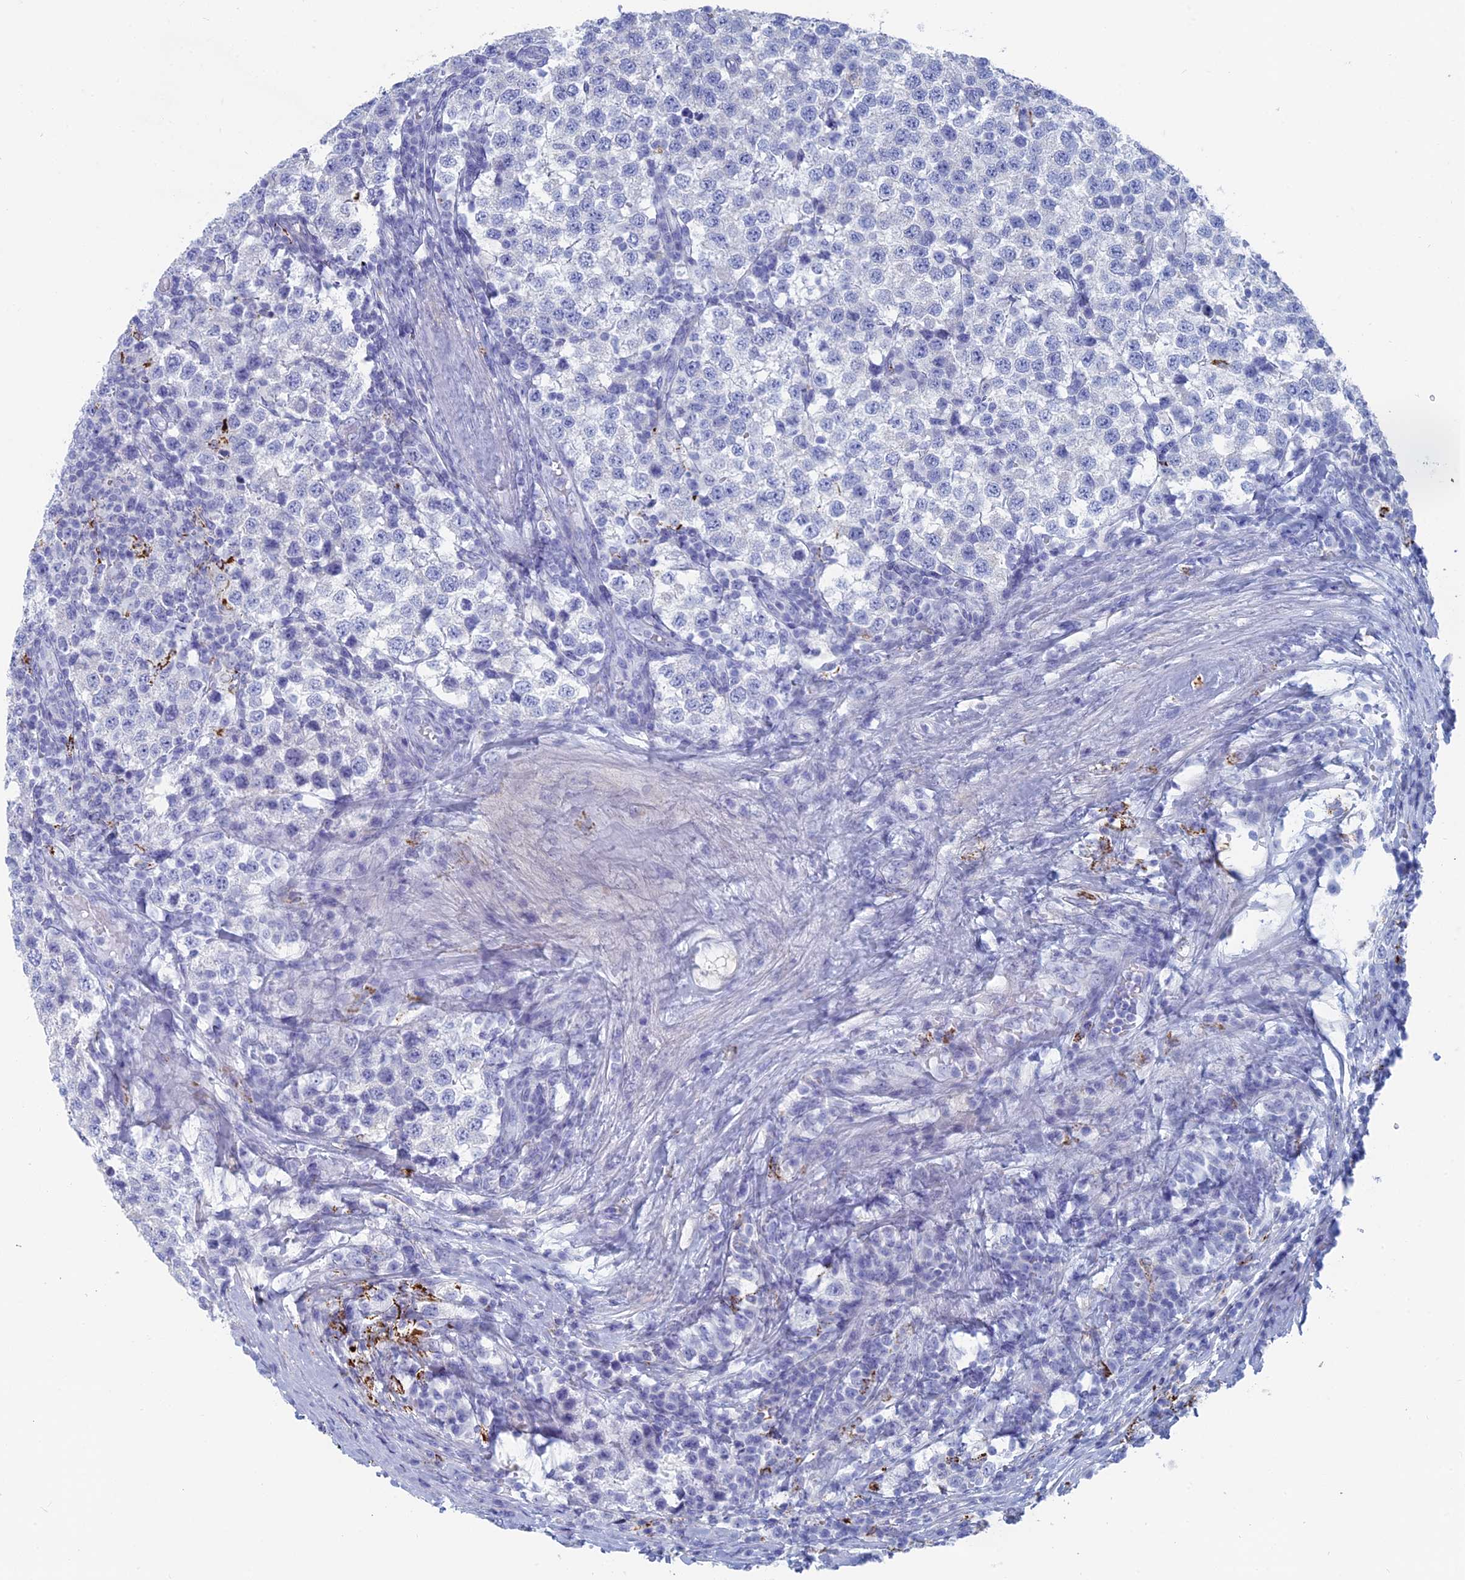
{"staining": {"intensity": "negative", "quantity": "none", "location": "none"}, "tissue": "testis cancer", "cell_type": "Tumor cells", "image_type": "cancer", "snomed": [{"axis": "morphology", "description": "Seminoma, NOS"}, {"axis": "topography", "description": "Testis"}], "caption": "IHC of seminoma (testis) demonstrates no expression in tumor cells.", "gene": "ALMS1", "patient": {"sex": "male", "age": 34}}